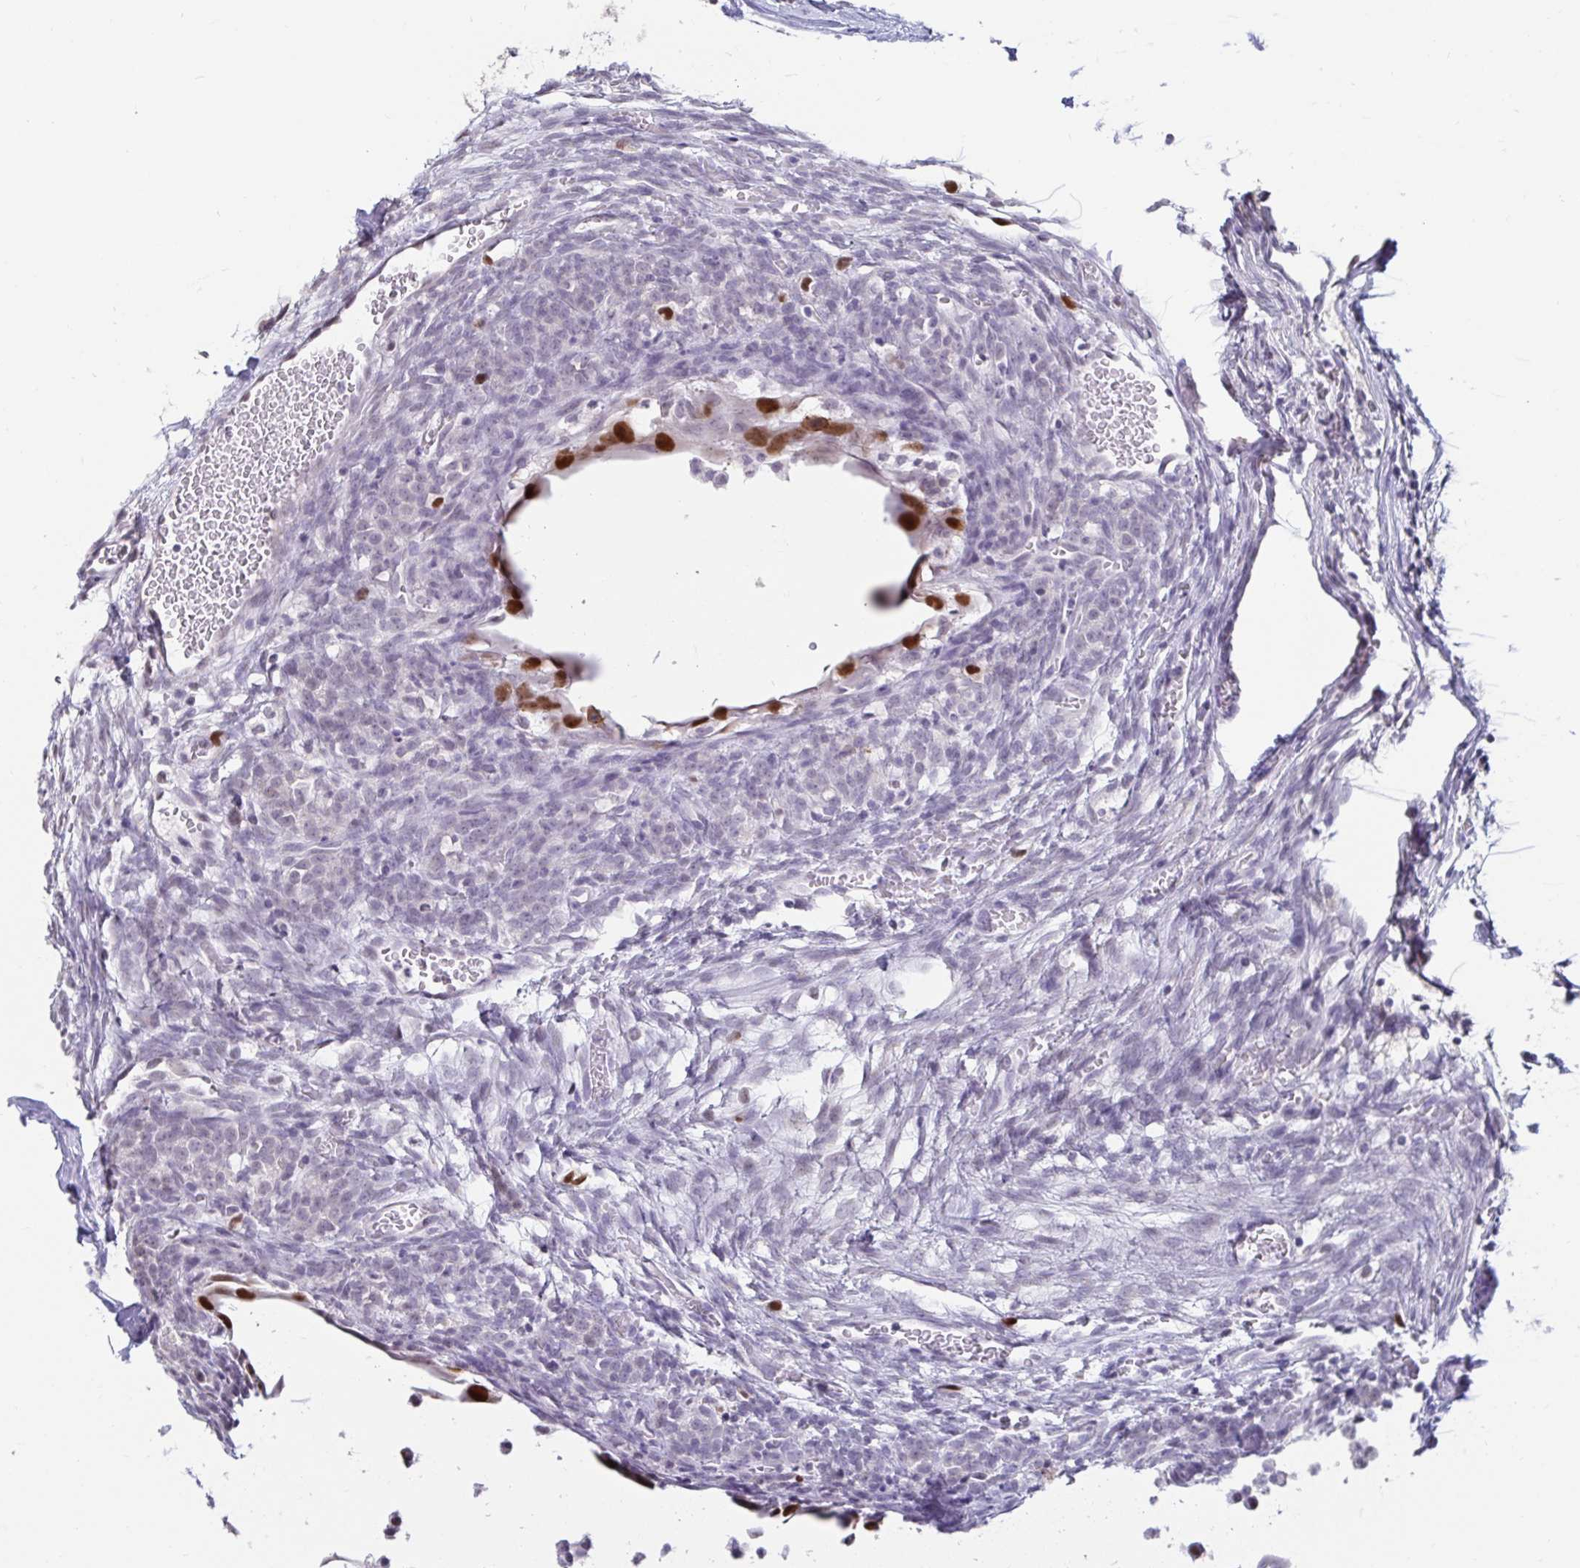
{"staining": {"intensity": "negative", "quantity": "none", "location": "none"}, "tissue": "ovary", "cell_type": "Ovarian stroma cells", "image_type": "normal", "snomed": [{"axis": "morphology", "description": "Normal tissue, NOS"}, {"axis": "topography", "description": "Ovary"}], "caption": "Immunohistochemistry of benign ovary shows no positivity in ovarian stroma cells. (Brightfield microscopy of DAB immunohistochemistry at high magnification).", "gene": "ANLN", "patient": {"sex": "female", "age": 34}}